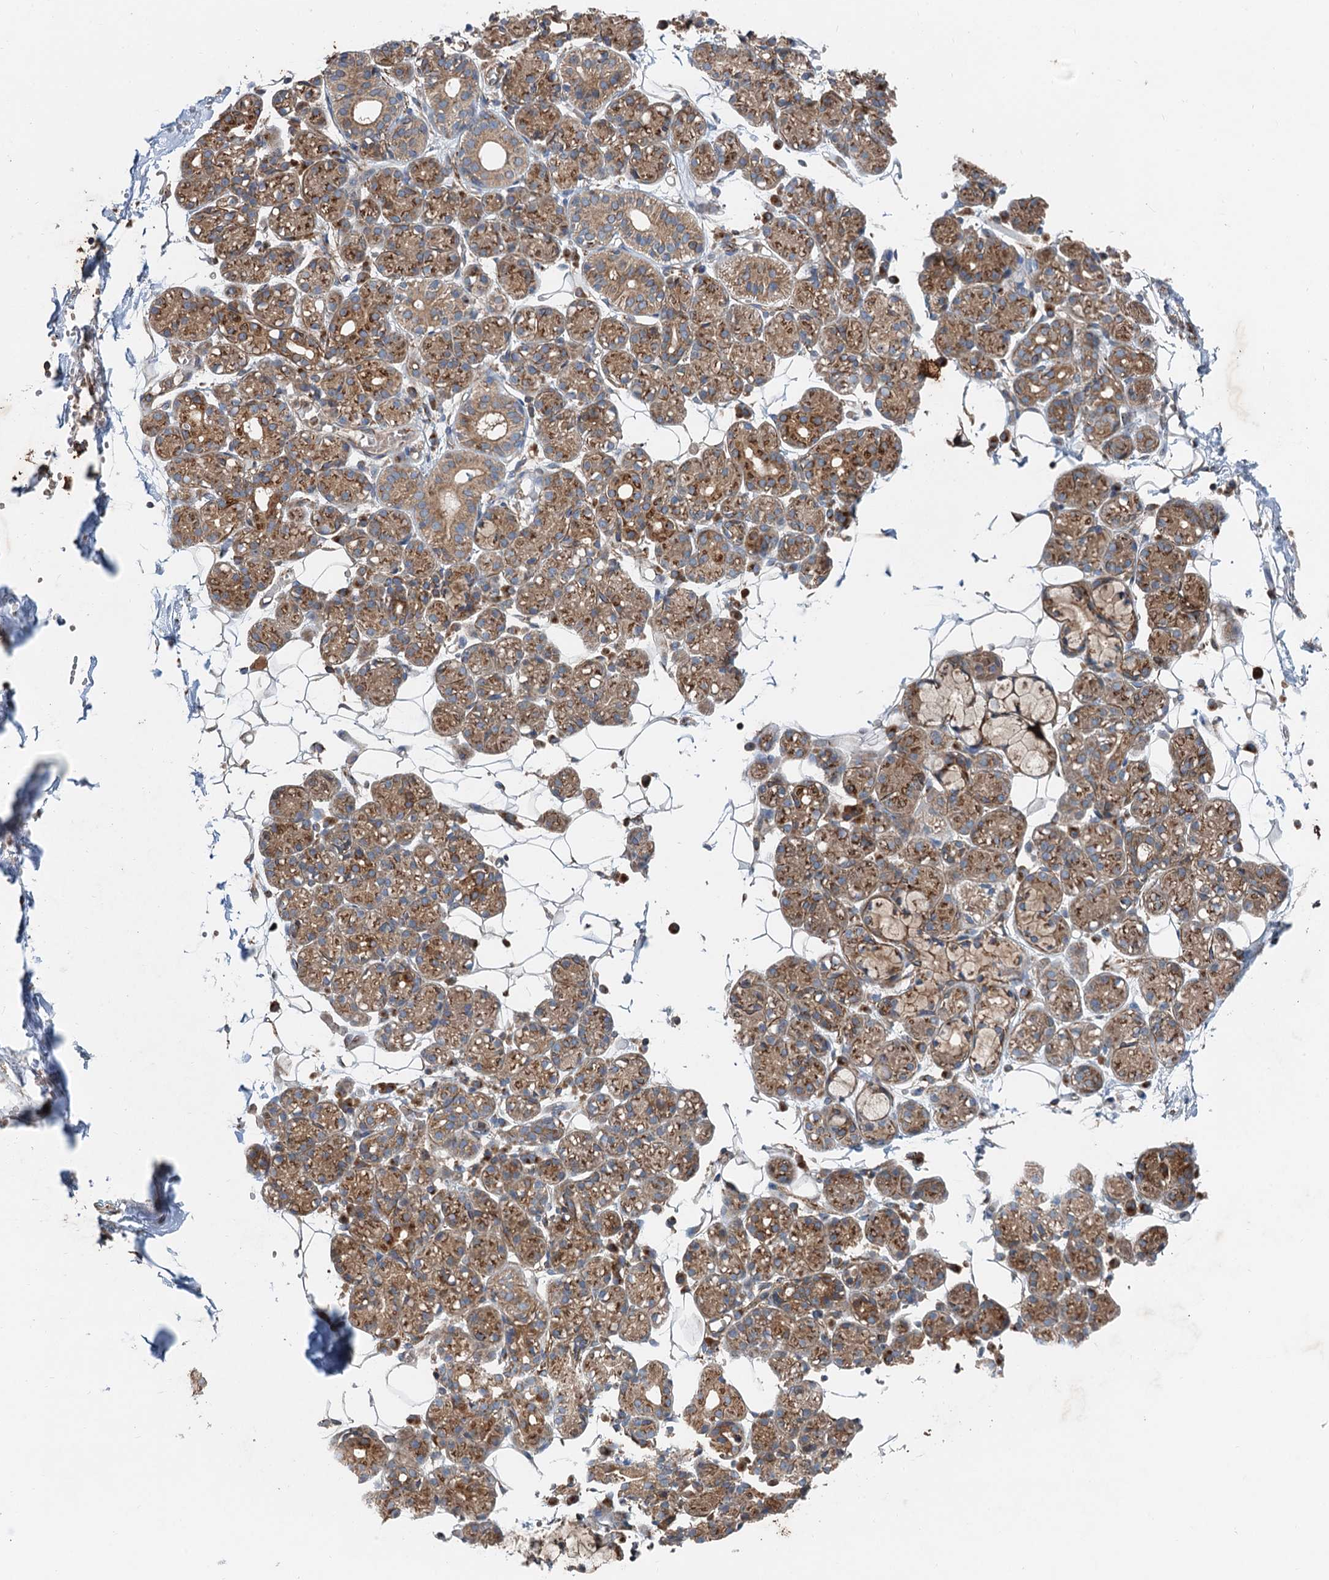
{"staining": {"intensity": "moderate", "quantity": ">75%", "location": "cytoplasmic/membranous"}, "tissue": "salivary gland", "cell_type": "Glandular cells", "image_type": "normal", "snomed": [{"axis": "morphology", "description": "Normal tissue, NOS"}, {"axis": "topography", "description": "Salivary gland"}], "caption": "This is a micrograph of immunohistochemistry (IHC) staining of normal salivary gland, which shows moderate positivity in the cytoplasmic/membranous of glandular cells.", "gene": "ANKRD26", "patient": {"sex": "male", "age": 63}}